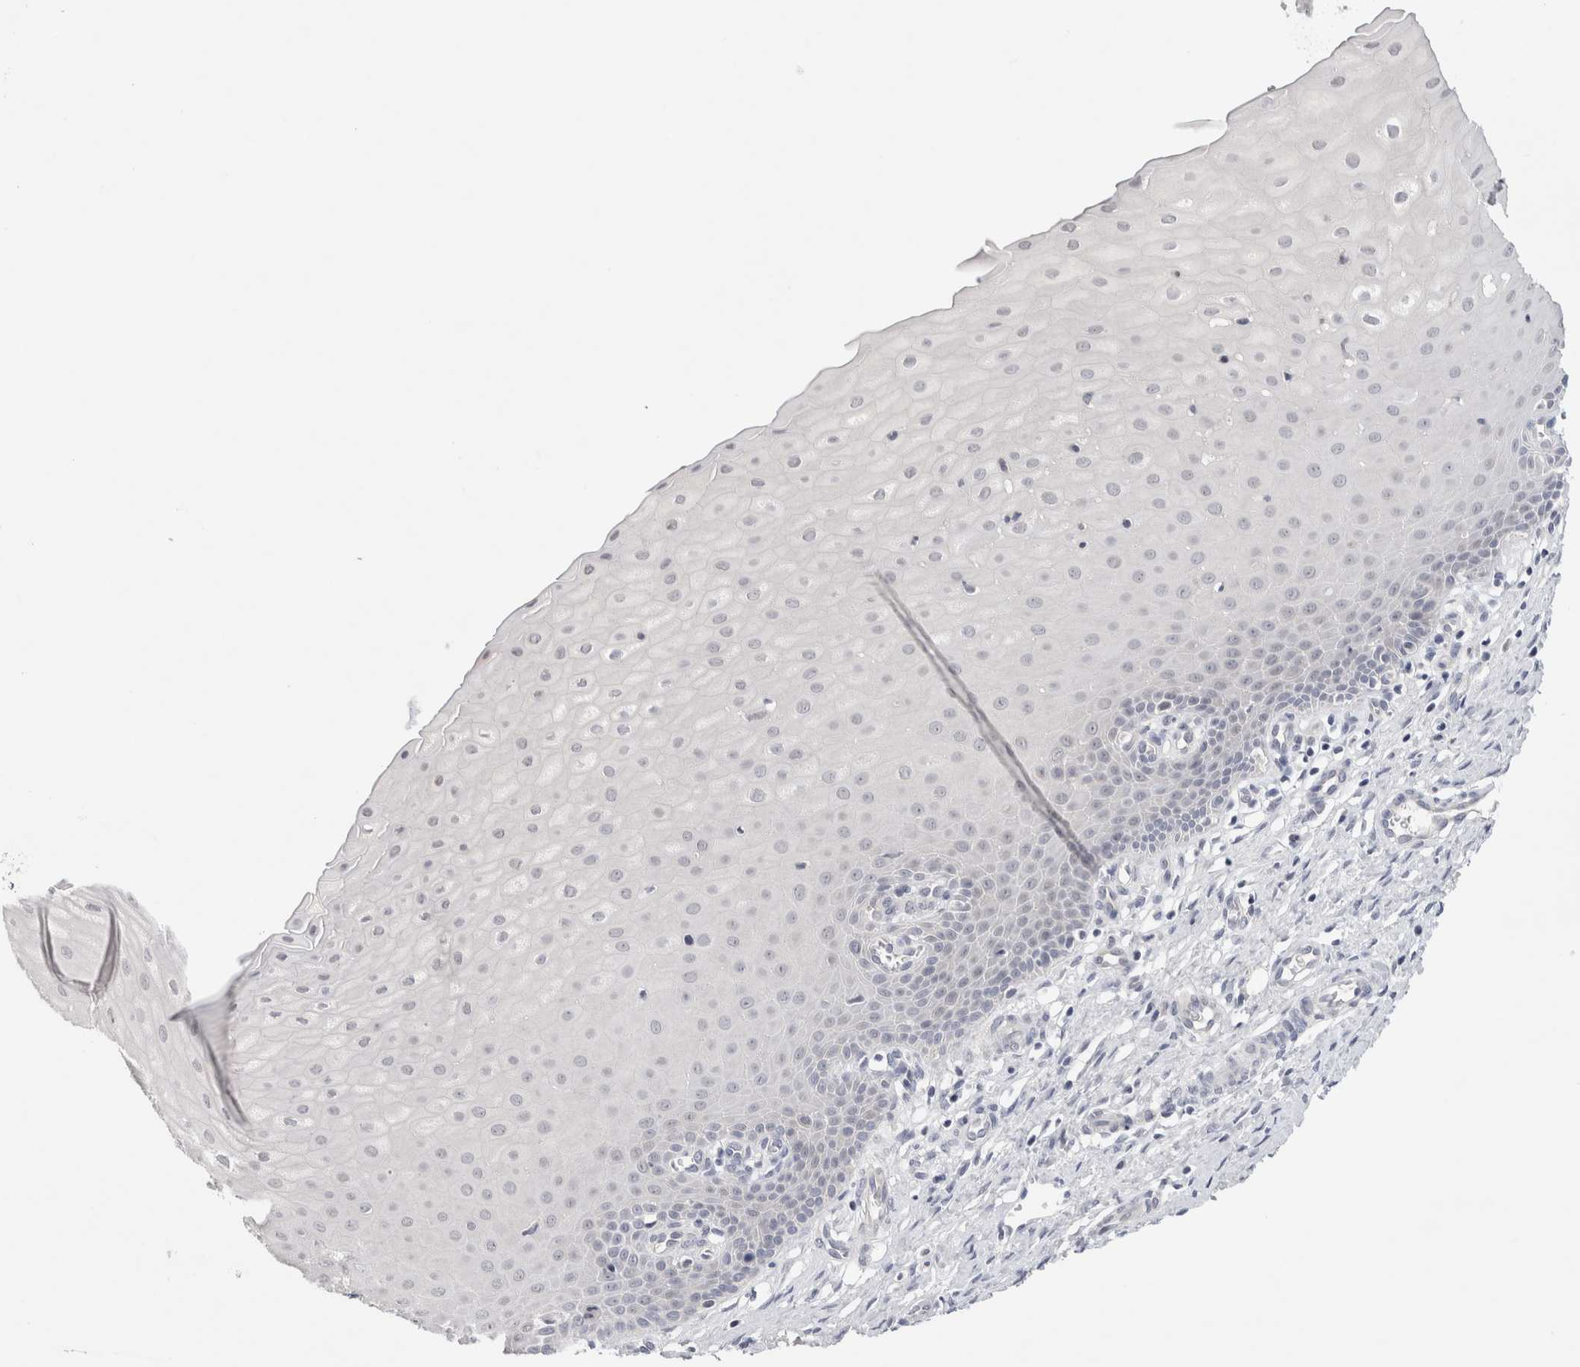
{"staining": {"intensity": "negative", "quantity": "none", "location": "none"}, "tissue": "cervix", "cell_type": "Glandular cells", "image_type": "normal", "snomed": [{"axis": "morphology", "description": "Normal tissue, NOS"}, {"axis": "topography", "description": "Cervix"}], "caption": "This is an immunohistochemistry (IHC) micrograph of benign cervix. There is no positivity in glandular cells.", "gene": "TONSL", "patient": {"sex": "female", "age": 55}}